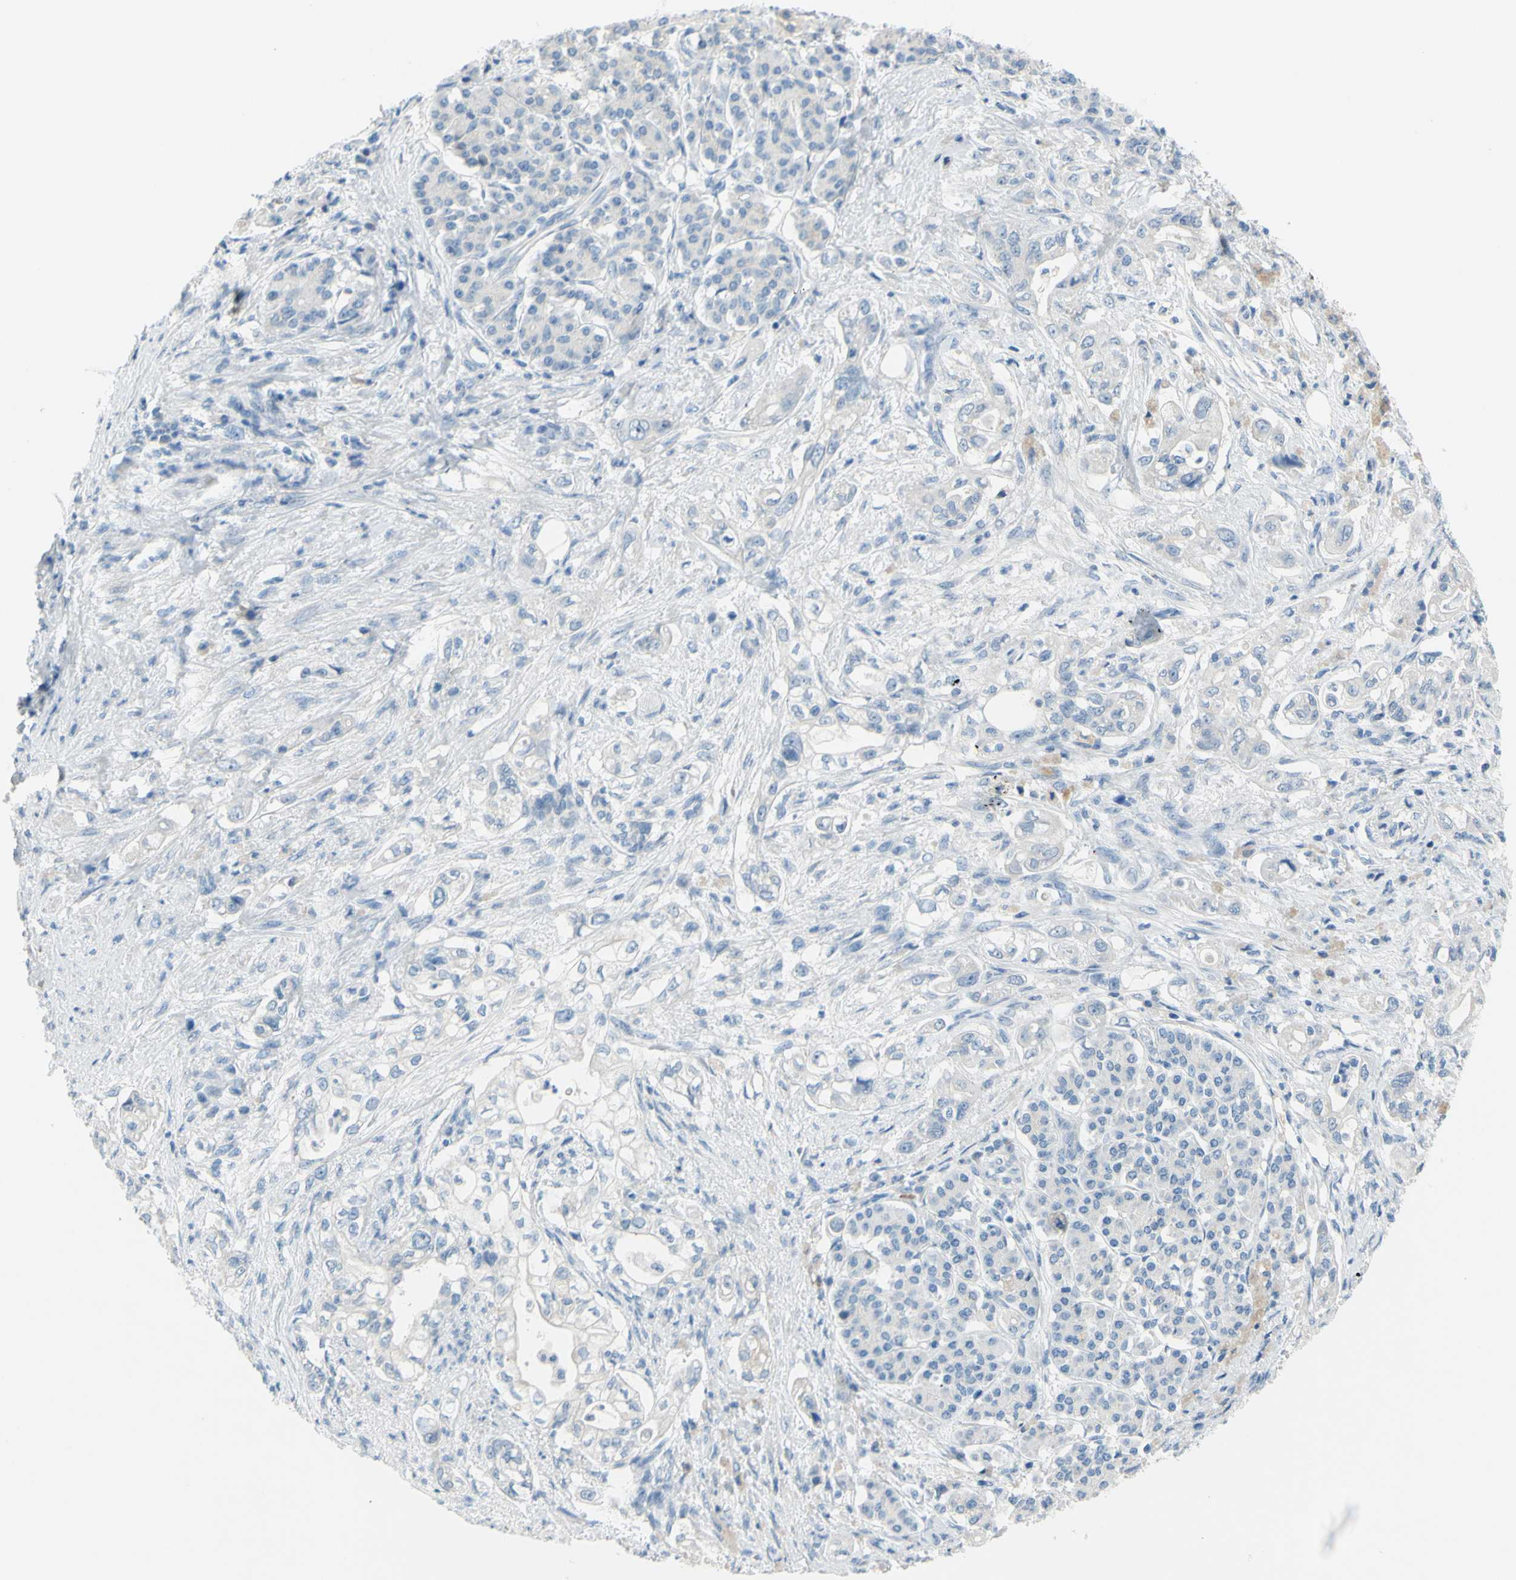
{"staining": {"intensity": "weak", "quantity": "<25%", "location": "cytoplasmic/membranous"}, "tissue": "pancreatic cancer", "cell_type": "Tumor cells", "image_type": "cancer", "snomed": [{"axis": "morphology", "description": "Normal tissue, NOS"}, {"axis": "topography", "description": "Pancreas"}], "caption": "The image exhibits no staining of tumor cells in pancreatic cancer. (DAB IHC with hematoxylin counter stain).", "gene": "SLC1A2", "patient": {"sex": "male", "age": 42}}